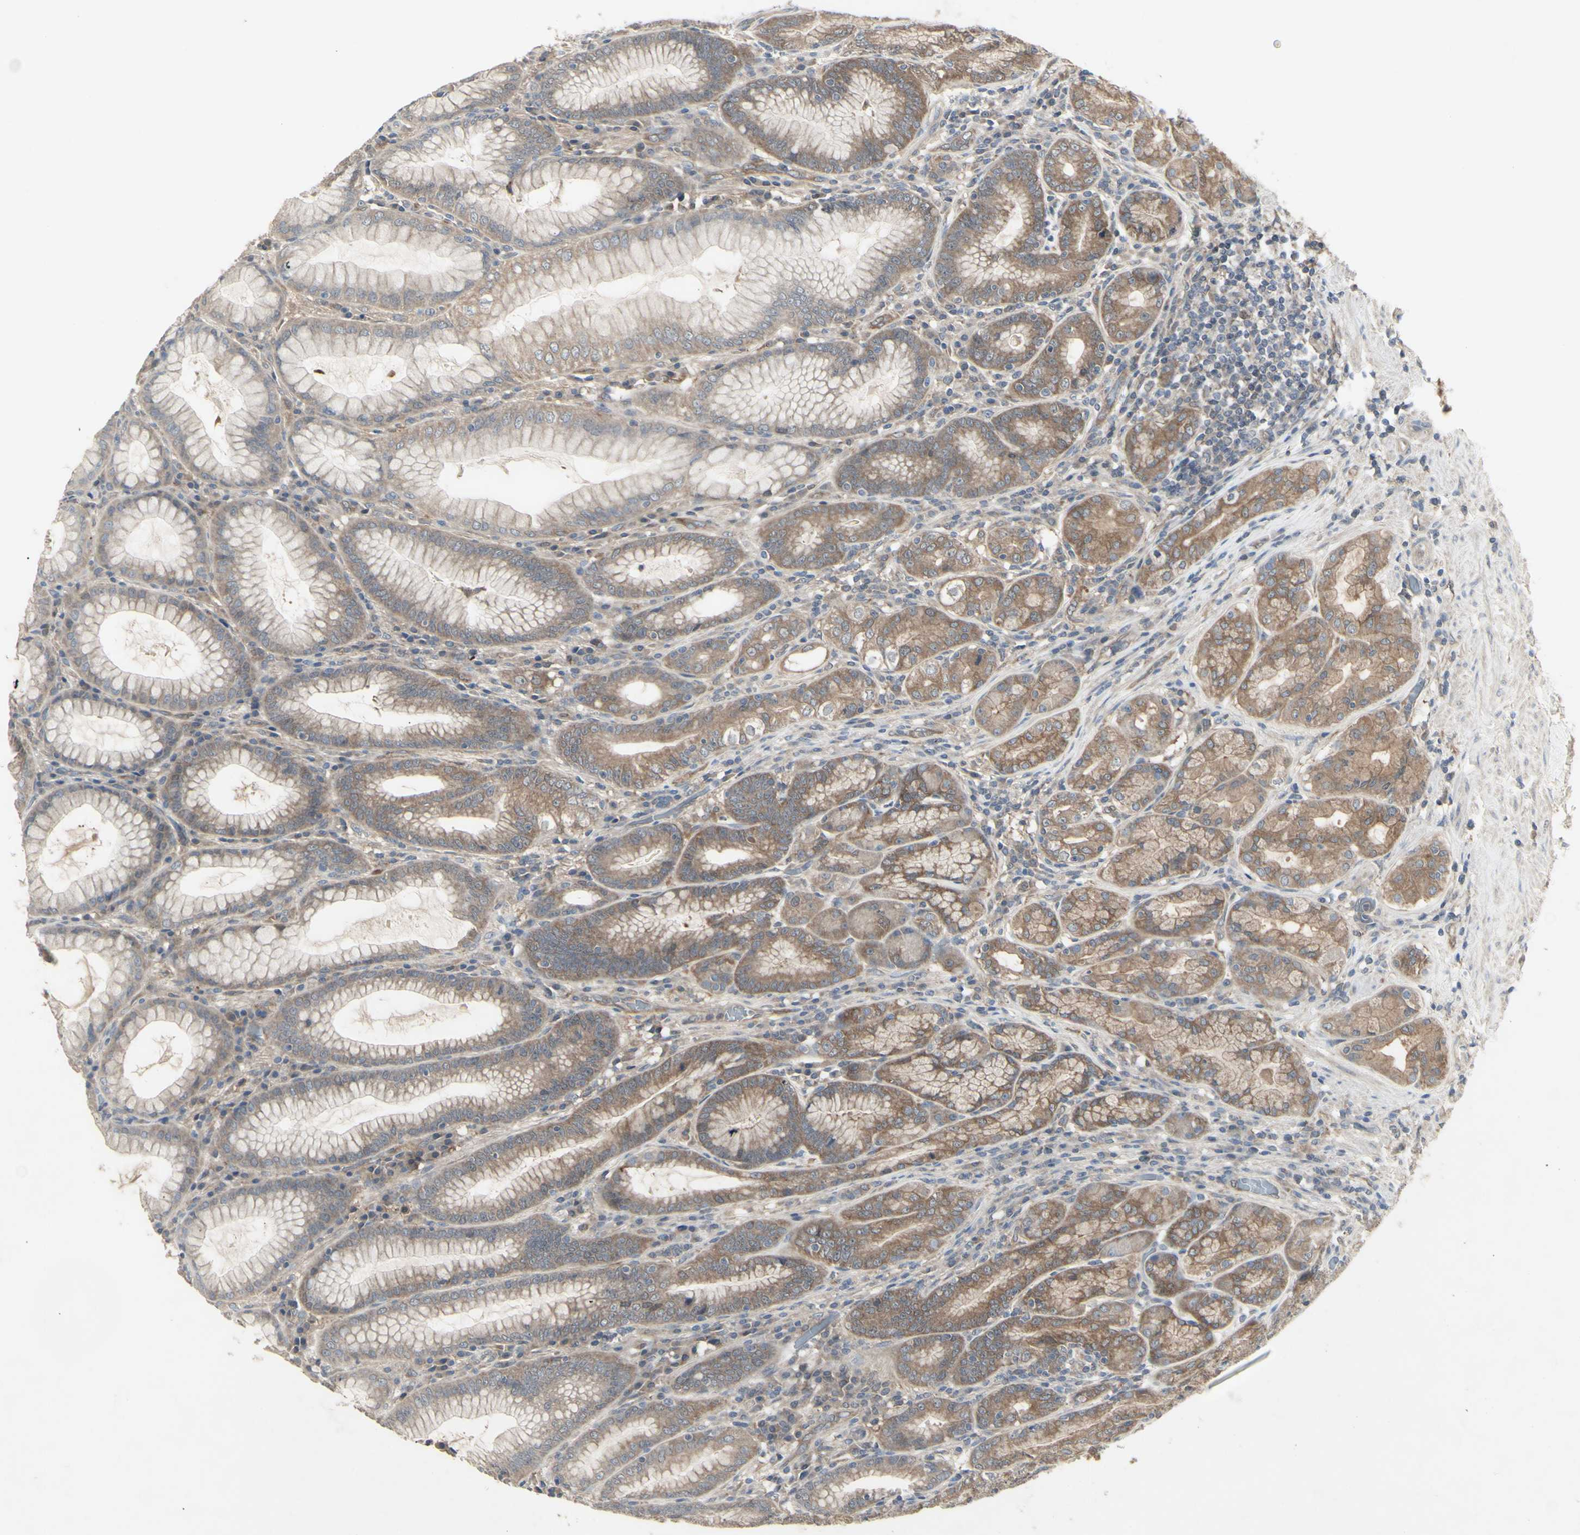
{"staining": {"intensity": "moderate", "quantity": ">75%", "location": "cytoplasmic/membranous"}, "tissue": "stomach", "cell_type": "Glandular cells", "image_type": "normal", "snomed": [{"axis": "morphology", "description": "Normal tissue, NOS"}, {"axis": "topography", "description": "Stomach, lower"}], "caption": "IHC of benign stomach reveals medium levels of moderate cytoplasmic/membranous positivity in approximately >75% of glandular cells.", "gene": "CHURC1", "patient": {"sex": "female", "age": 76}}